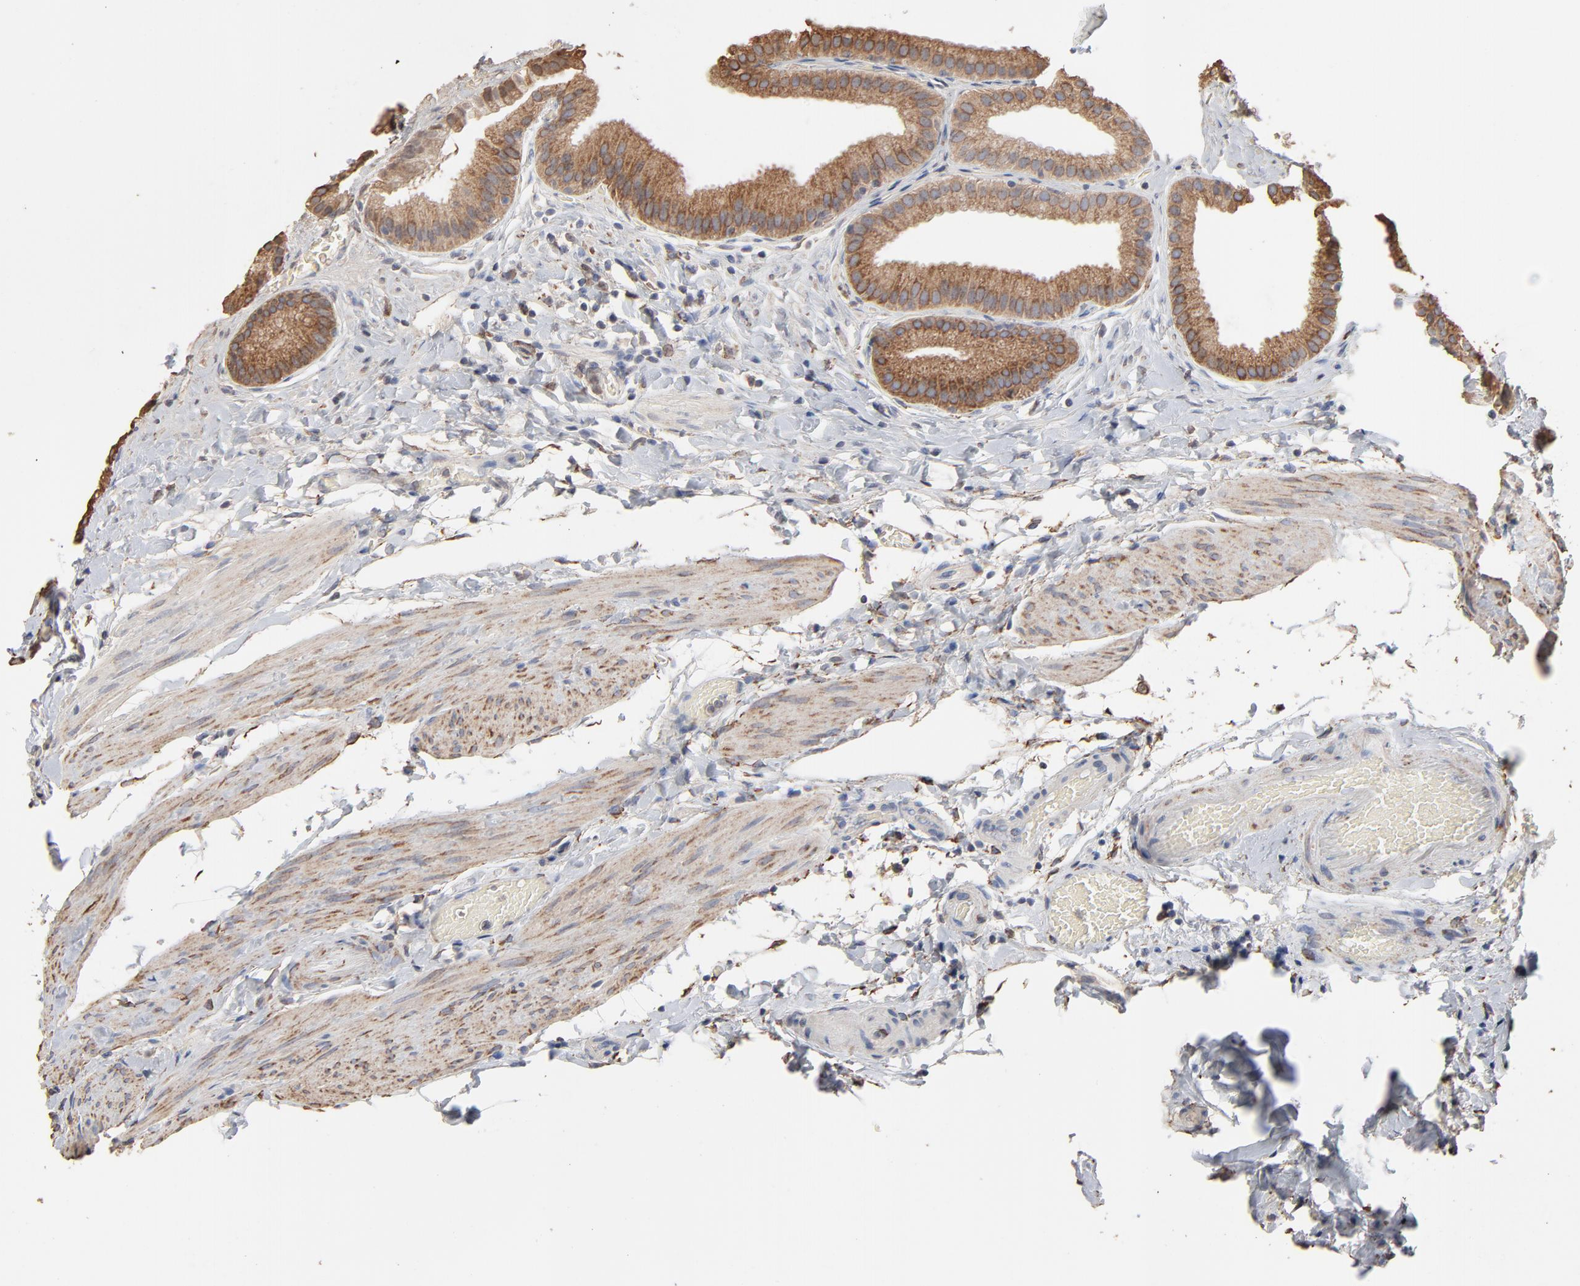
{"staining": {"intensity": "moderate", "quantity": ">75%", "location": "cytoplasmic/membranous"}, "tissue": "gallbladder", "cell_type": "Glandular cells", "image_type": "normal", "snomed": [{"axis": "morphology", "description": "Normal tissue, NOS"}, {"axis": "topography", "description": "Gallbladder"}], "caption": "Moderate cytoplasmic/membranous protein expression is identified in approximately >75% of glandular cells in gallbladder. (DAB (3,3'-diaminobenzidine) IHC, brown staining for protein, blue staining for nuclei).", "gene": "PDIA3", "patient": {"sex": "female", "age": 63}}